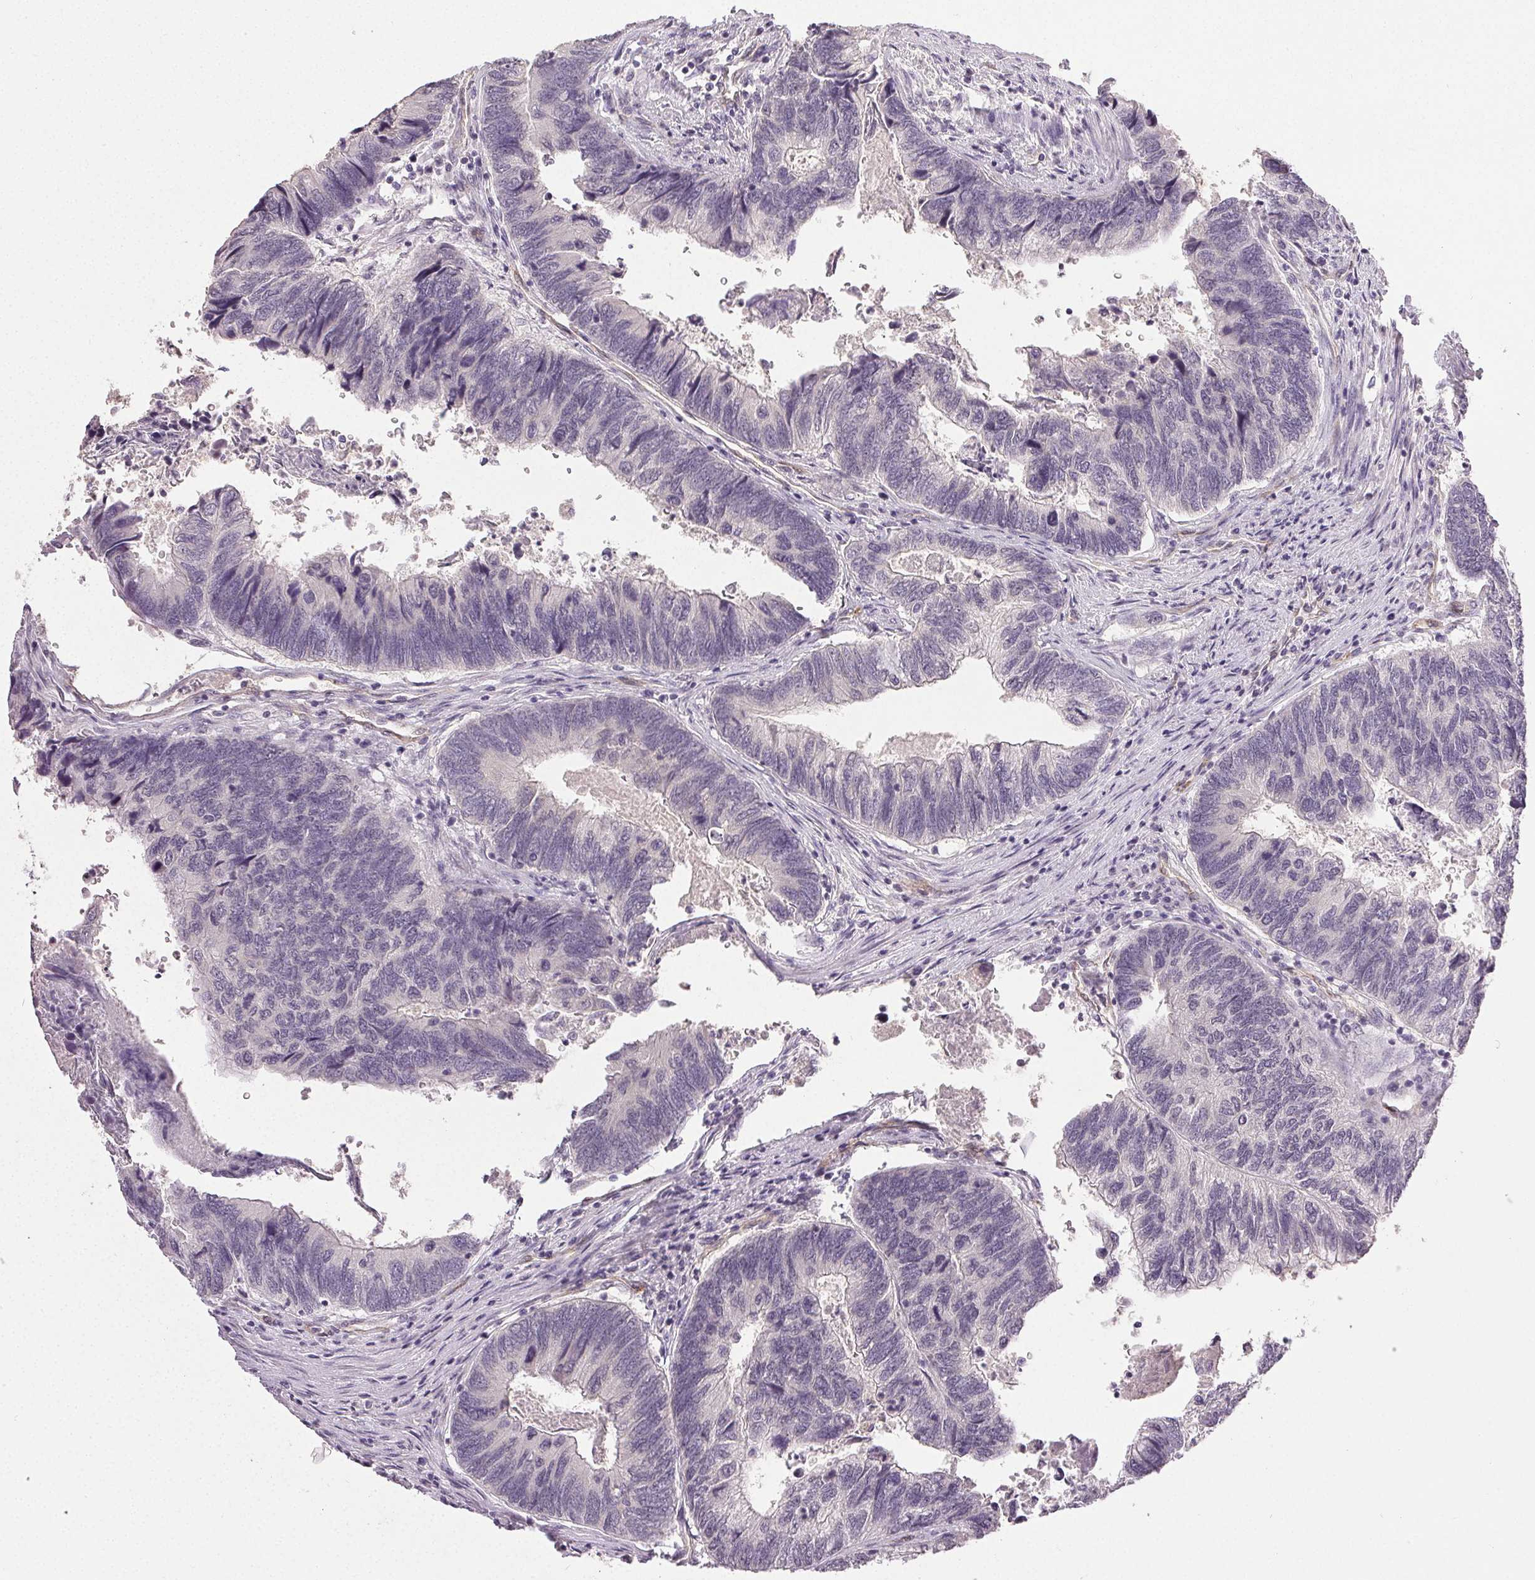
{"staining": {"intensity": "negative", "quantity": "none", "location": "none"}, "tissue": "colorectal cancer", "cell_type": "Tumor cells", "image_type": "cancer", "snomed": [{"axis": "morphology", "description": "Adenocarcinoma, NOS"}, {"axis": "topography", "description": "Colon"}], "caption": "Immunohistochemical staining of adenocarcinoma (colorectal) reveals no significant staining in tumor cells.", "gene": "PLCB1", "patient": {"sex": "female", "age": 67}}